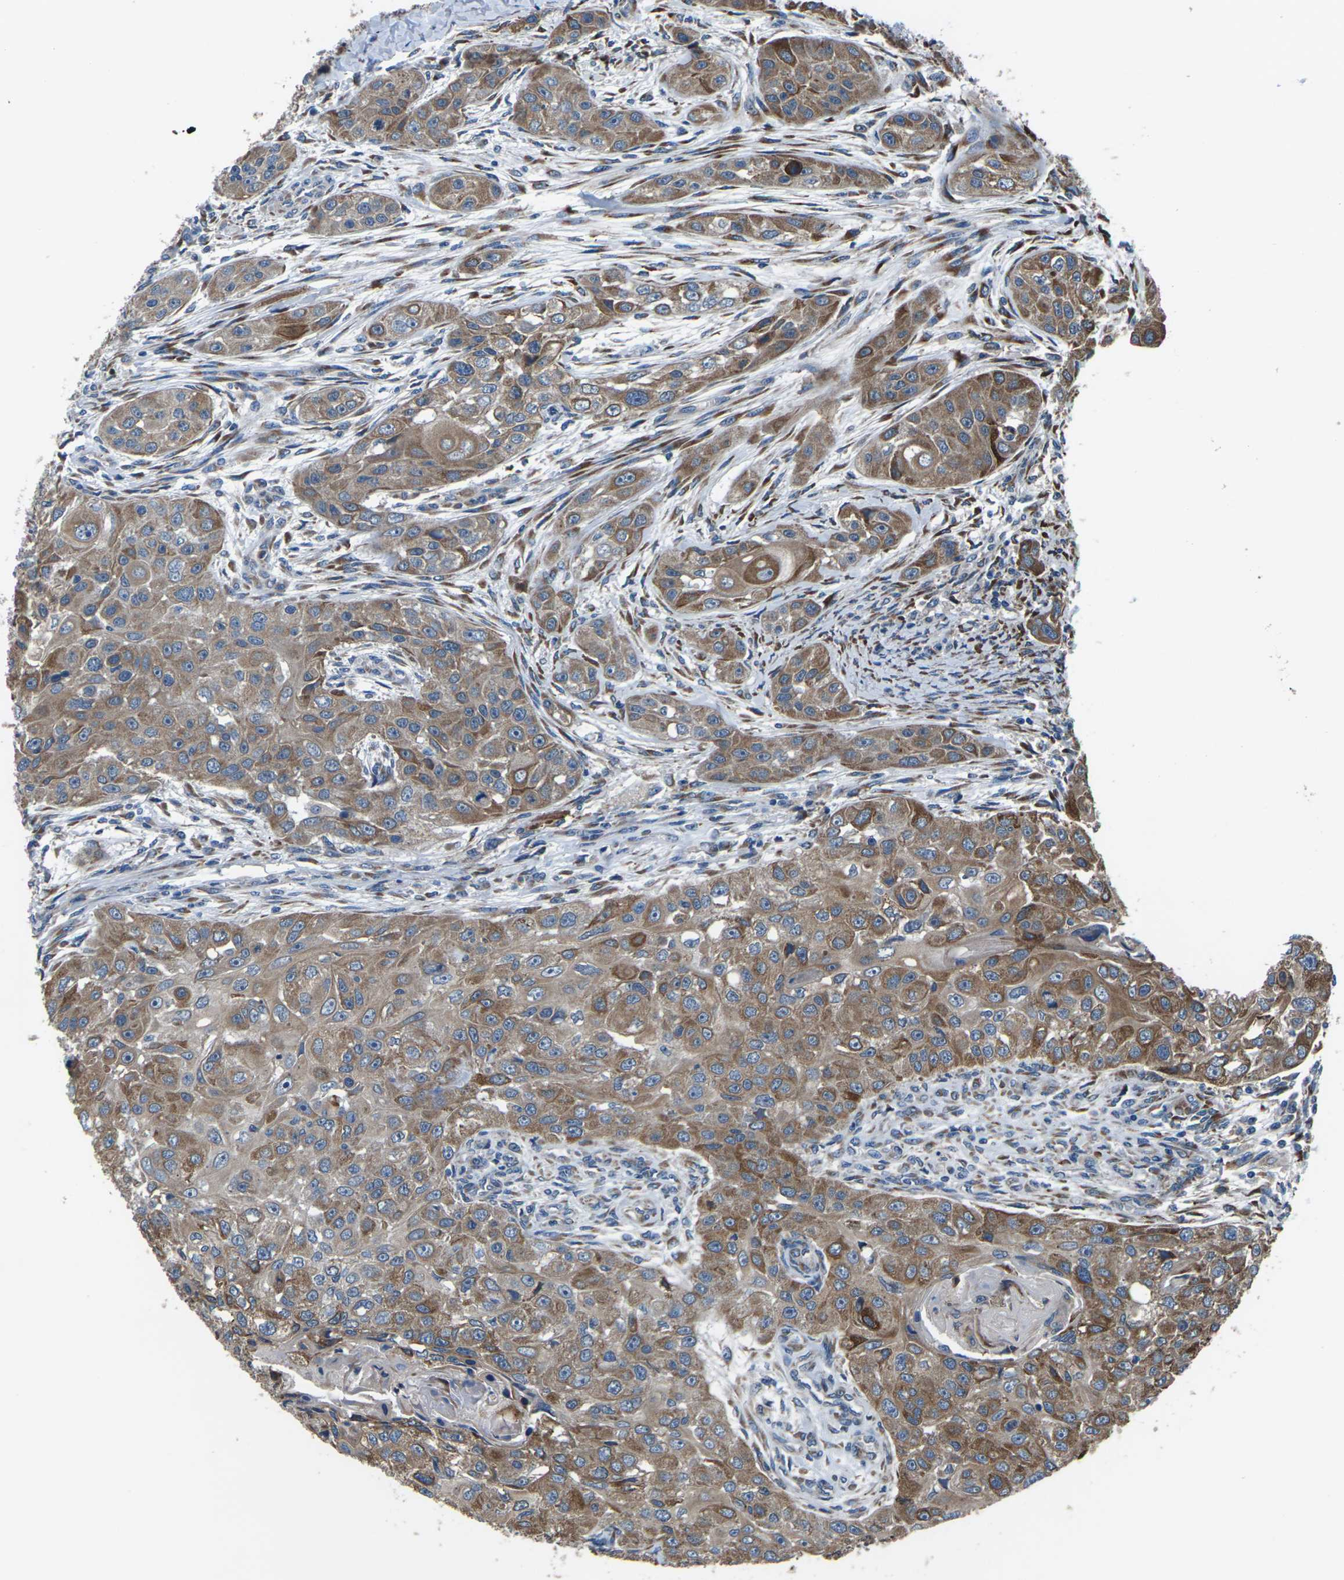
{"staining": {"intensity": "moderate", "quantity": ">75%", "location": "cytoplasmic/membranous"}, "tissue": "head and neck cancer", "cell_type": "Tumor cells", "image_type": "cancer", "snomed": [{"axis": "morphology", "description": "Normal tissue, NOS"}, {"axis": "morphology", "description": "Squamous cell carcinoma, NOS"}, {"axis": "topography", "description": "Skeletal muscle"}, {"axis": "topography", "description": "Head-Neck"}], "caption": "IHC of human head and neck squamous cell carcinoma exhibits medium levels of moderate cytoplasmic/membranous positivity in about >75% of tumor cells.", "gene": "GABRP", "patient": {"sex": "male", "age": 51}}